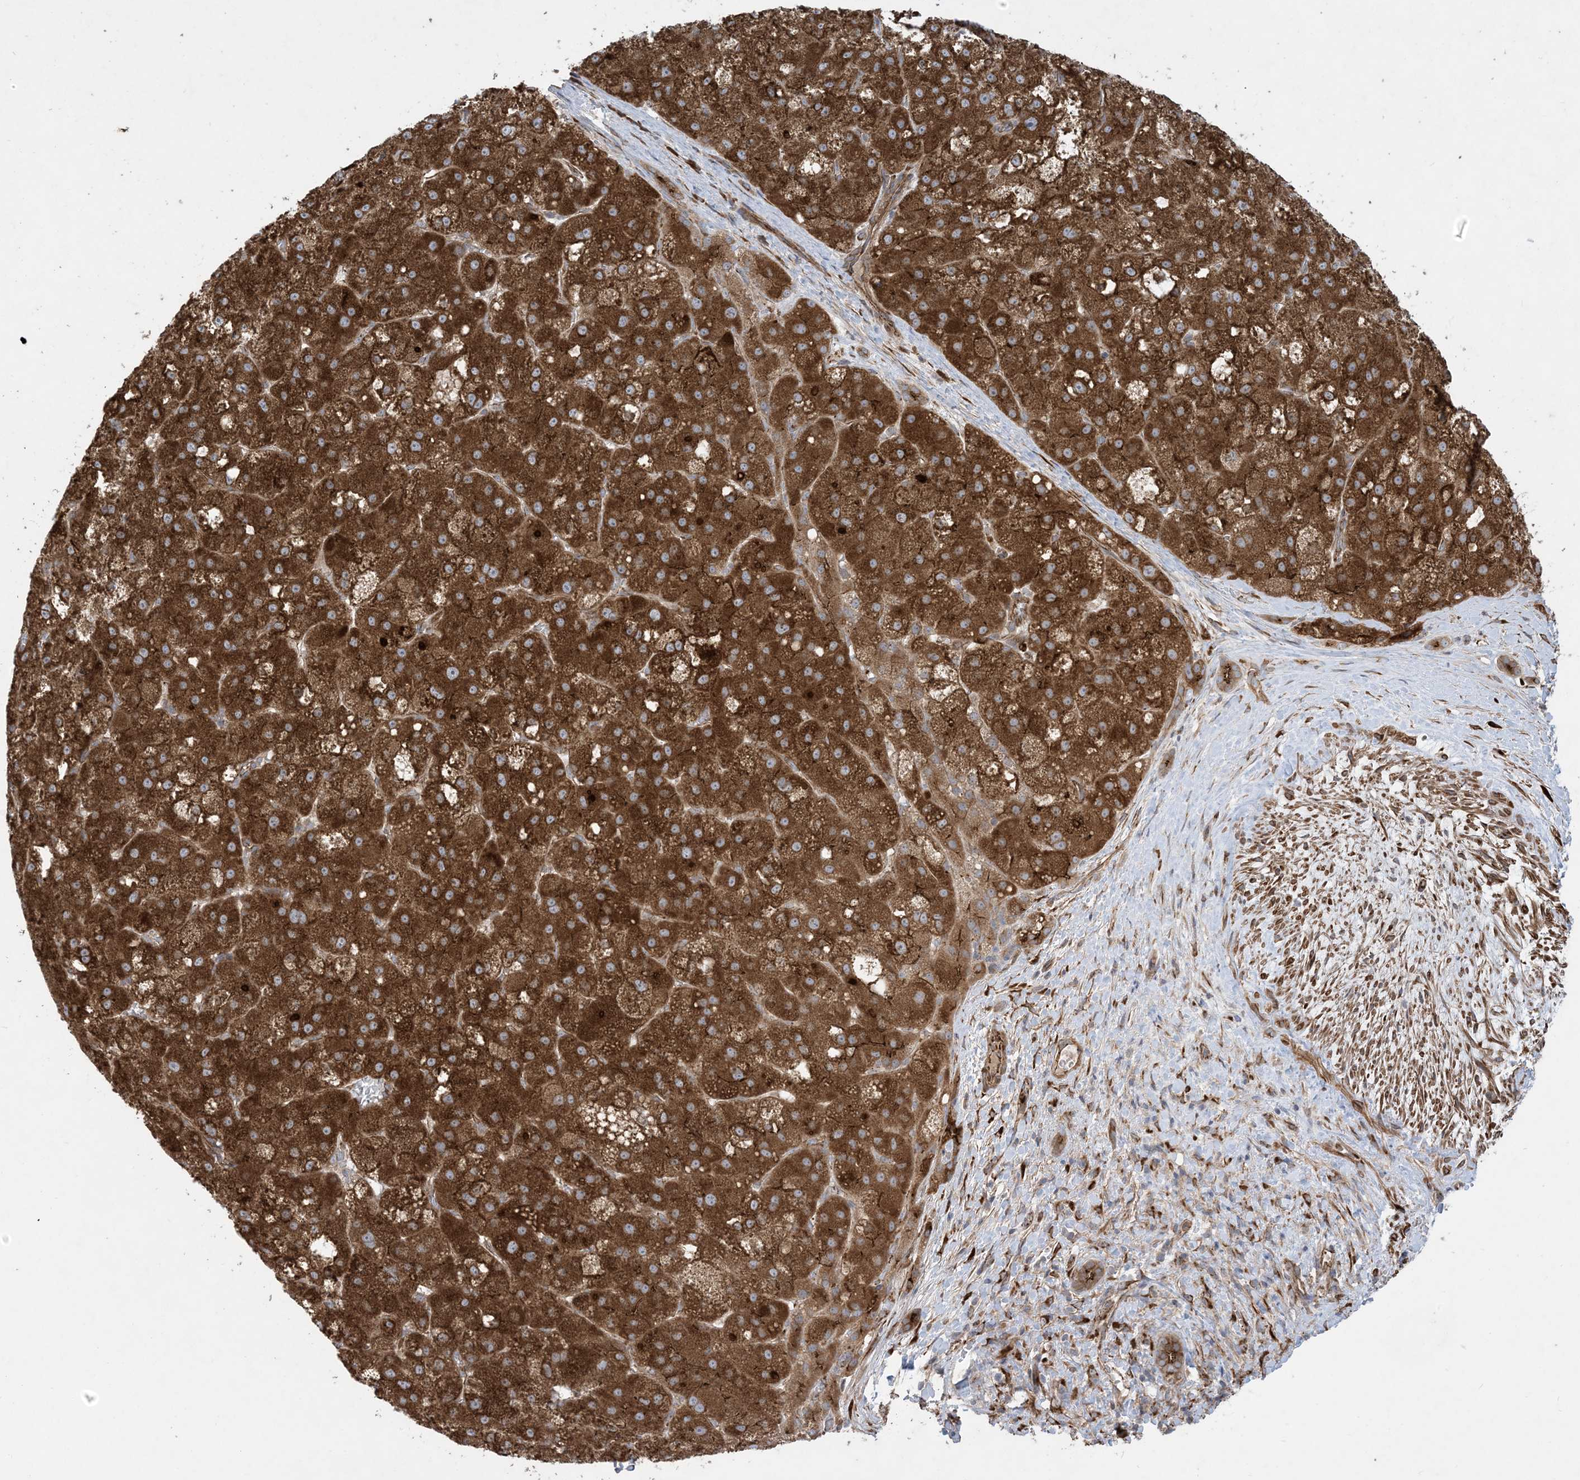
{"staining": {"intensity": "strong", "quantity": ">75%", "location": "cytoplasmic/membranous"}, "tissue": "liver cancer", "cell_type": "Tumor cells", "image_type": "cancer", "snomed": [{"axis": "morphology", "description": "Carcinoma, Hepatocellular, NOS"}, {"axis": "topography", "description": "Liver"}], "caption": "Human hepatocellular carcinoma (liver) stained with a brown dye reveals strong cytoplasmic/membranous positive staining in about >75% of tumor cells.", "gene": "OTOP1", "patient": {"sex": "male", "age": 57}}